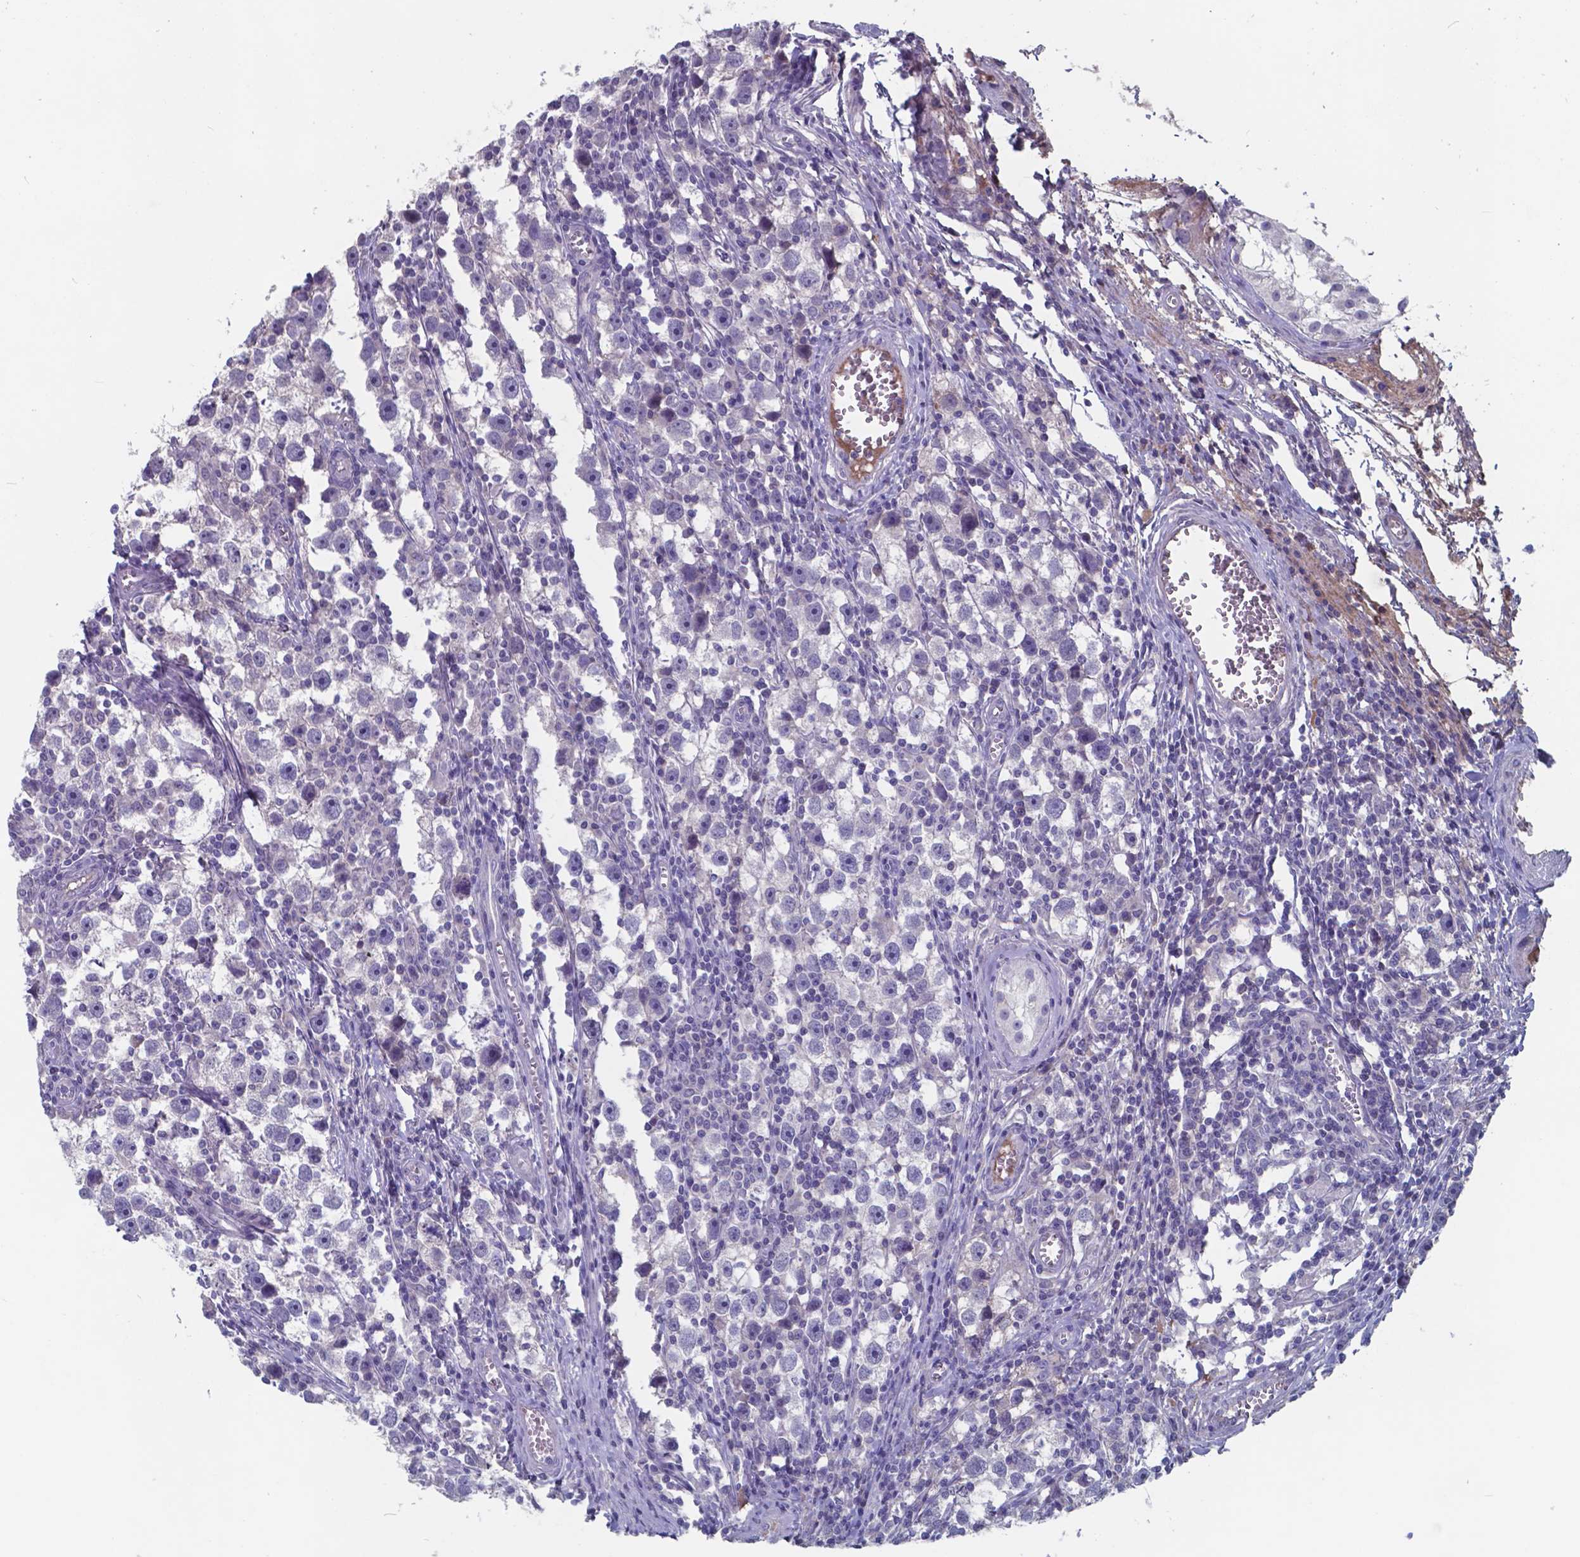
{"staining": {"intensity": "negative", "quantity": "none", "location": "none"}, "tissue": "testis cancer", "cell_type": "Tumor cells", "image_type": "cancer", "snomed": [{"axis": "morphology", "description": "Seminoma, NOS"}, {"axis": "topography", "description": "Testis"}], "caption": "Testis seminoma stained for a protein using immunohistochemistry demonstrates no positivity tumor cells.", "gene": "TTR", "patient": {"sex": "male", "age": 30}}